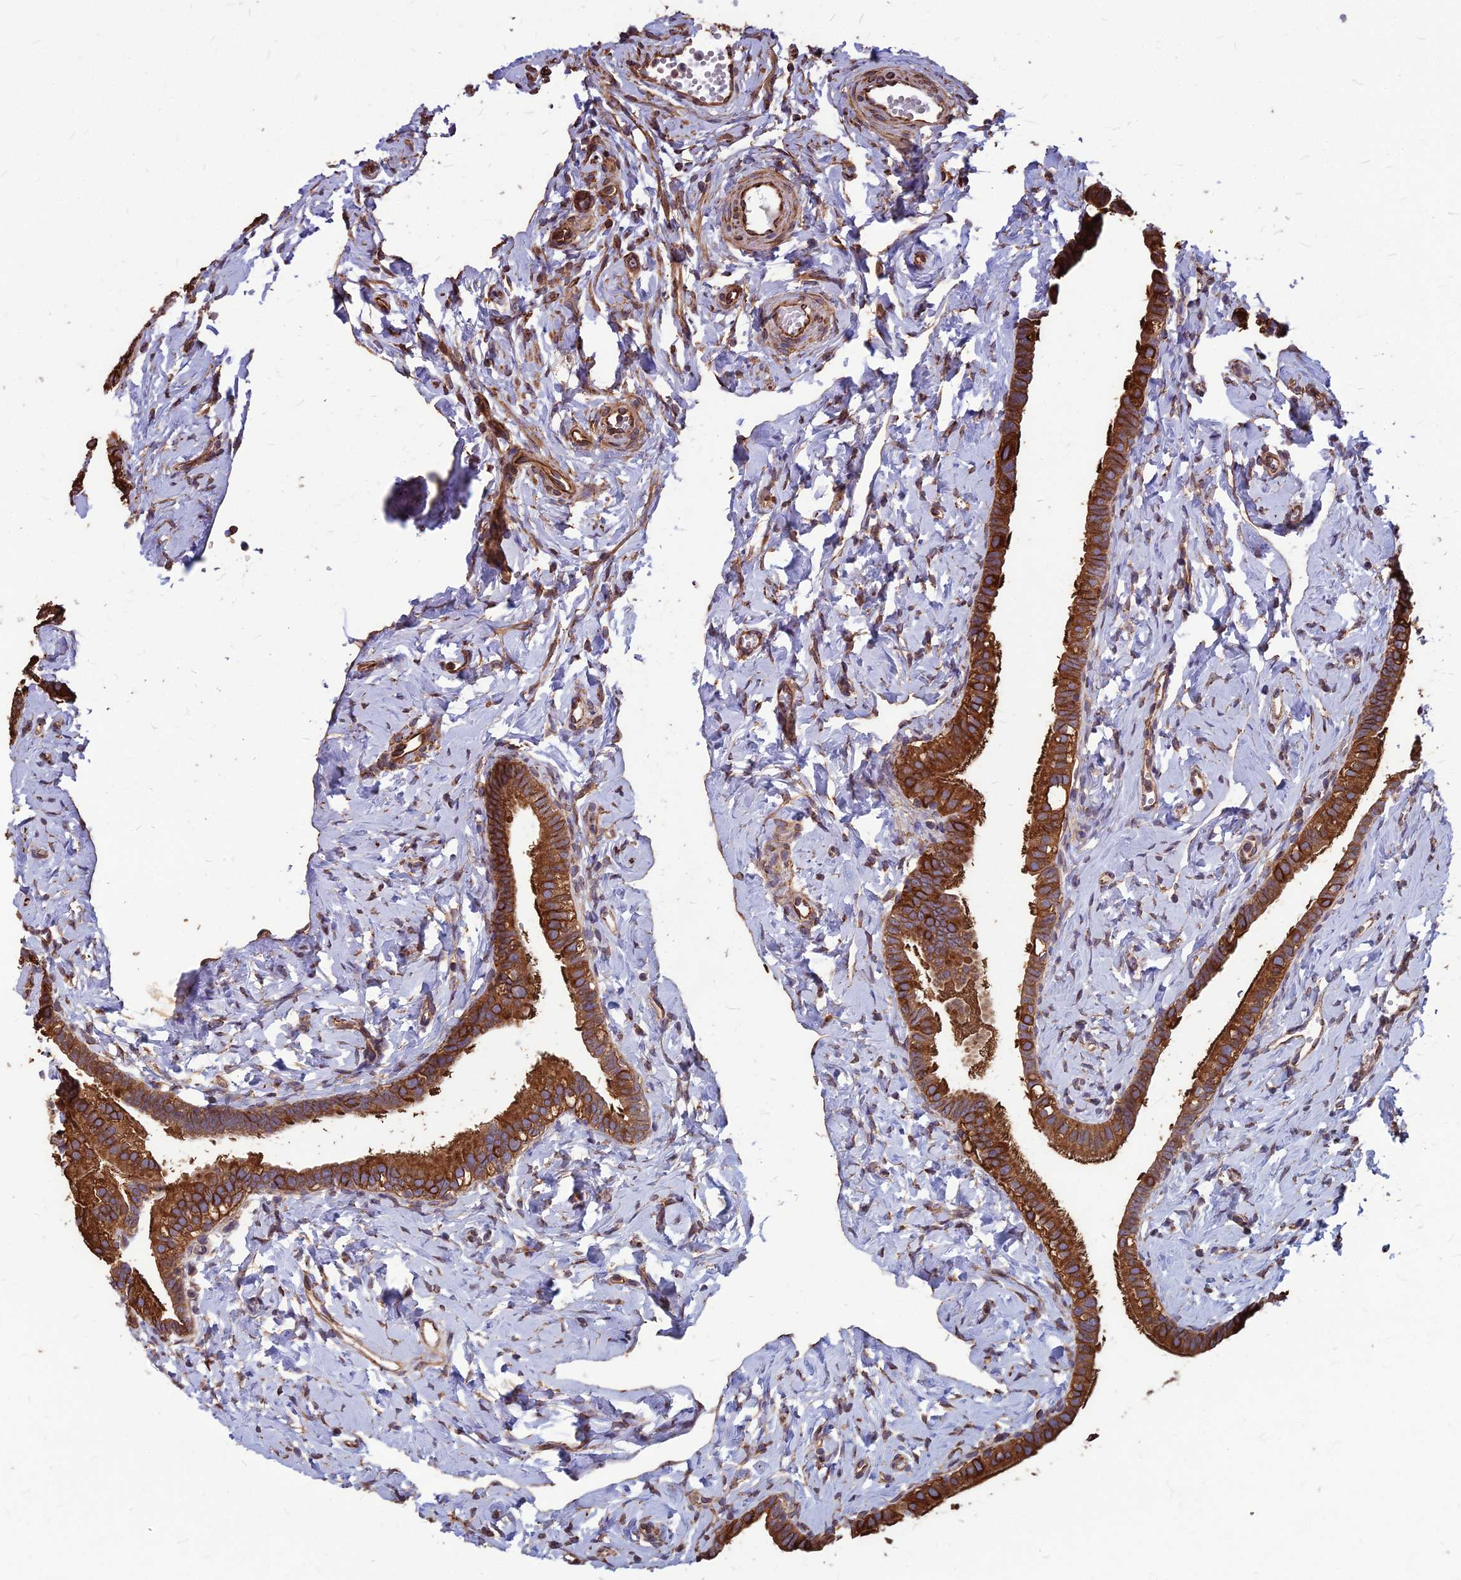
{"staining": {"intensity": "strong", "quantity": ">75%", "location": "cytoplasmic/membranous"}, "tissue": "fallopian tube", "cell_type": "Glandular cells", "image_type": "normal", "snomed": [{"axis": "morphology", "description": "Normal tissue, NOS"}, {"axis": "topography", "description": "Fallopian tube"}], "caption": "A high-resolution histopathology image shows immunohistochemistry staining of unremarkable fallopian tube, which displays strong cytoplasmic/membranous positivity in approximately >75% of glandular cells. The staining was performed using DAB (3,3'-diaminobenzidine) to visualize the protein expression in brown, while the nuclei were stained in blue with hematoxylin (Magnification: 20x).", "gene": "LSM6", "patient": {"sex": "female", "age": 66}}